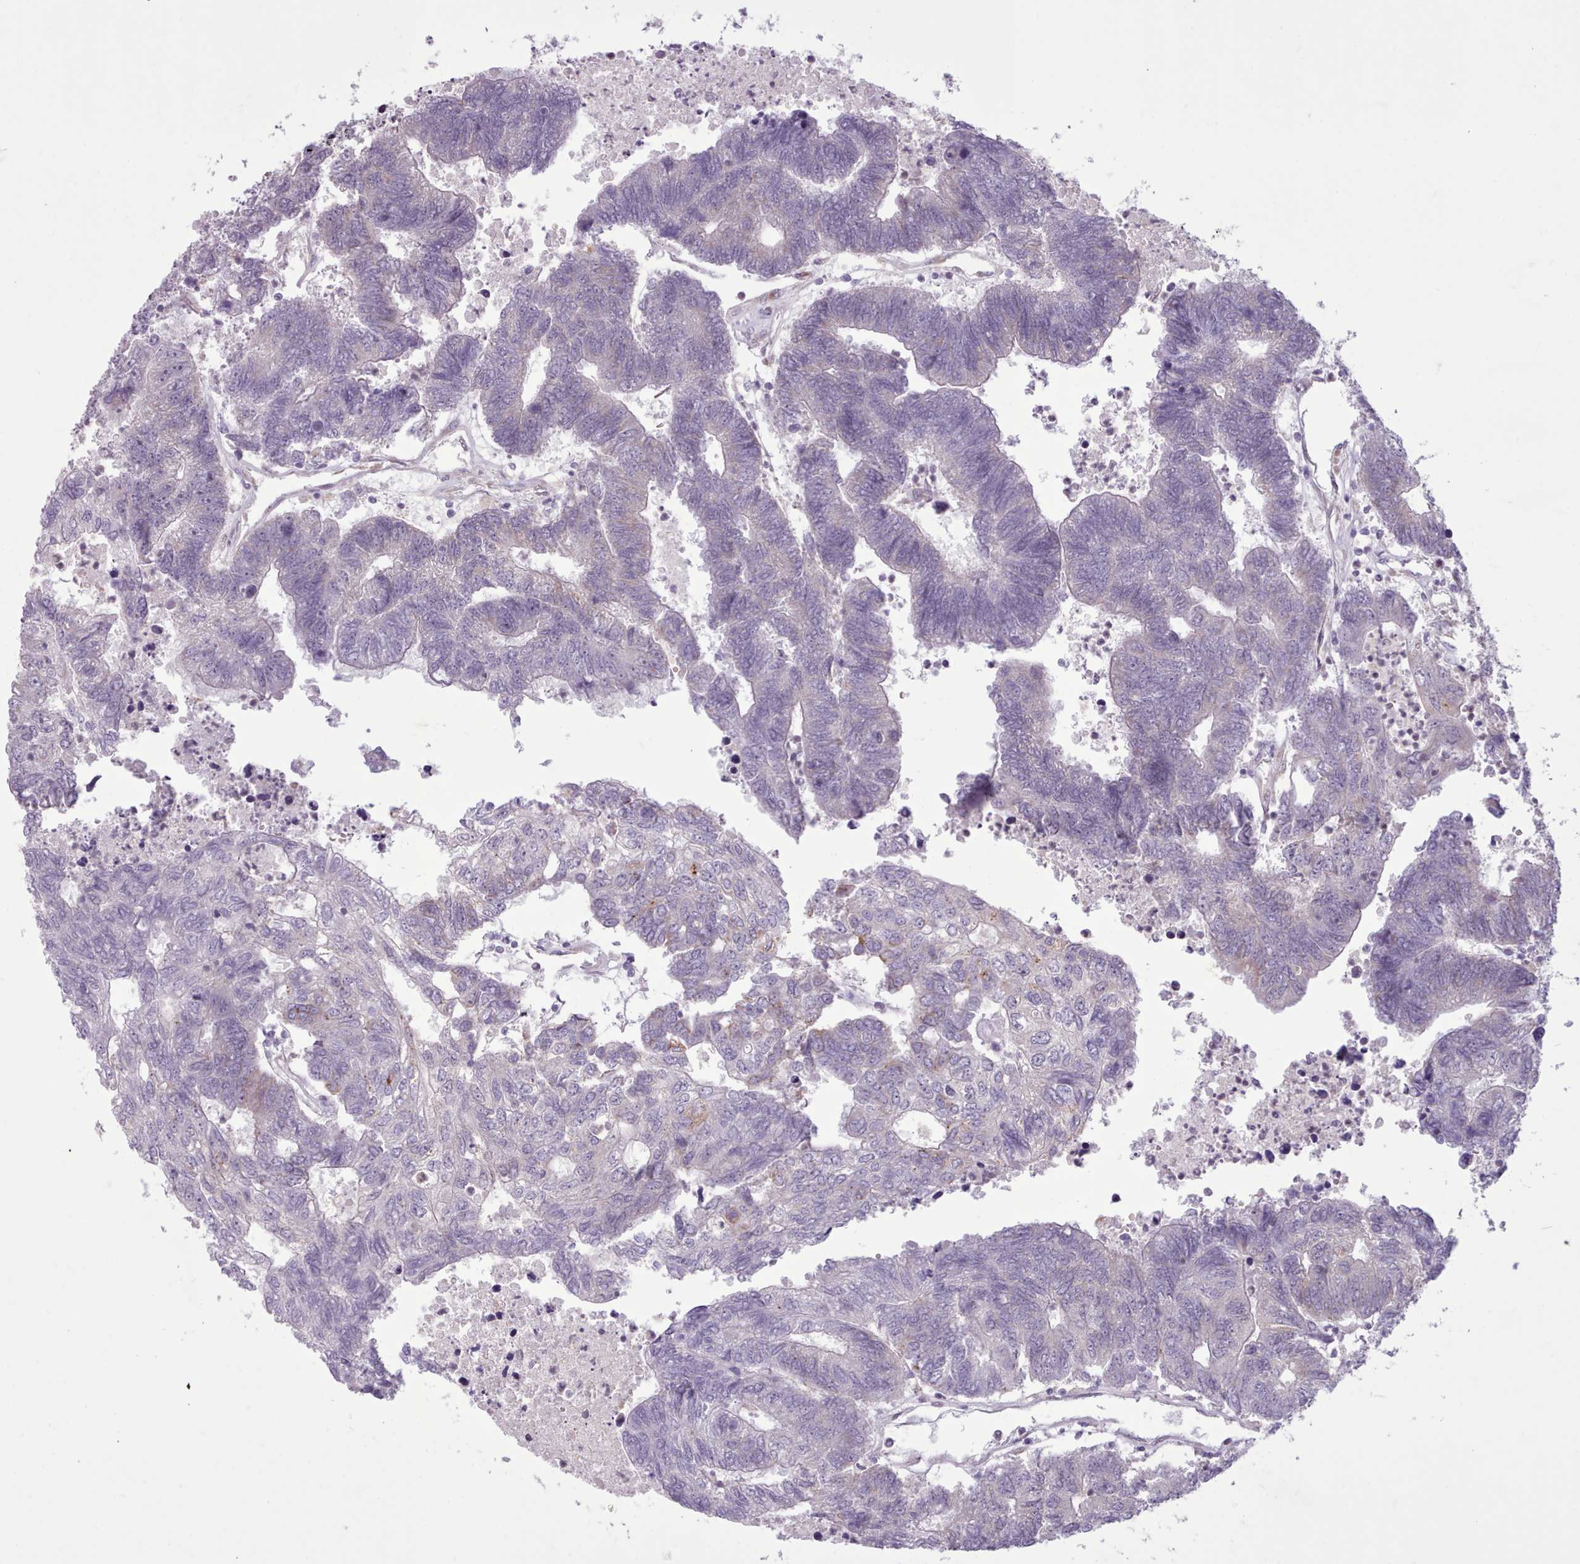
{"staining": {"intensity": "negative", "quantity": "none", "location": "none"}, "tissue": "colorectal cancer", "cell_type": "Tumor cells", "image_type": "cancer", "snomed": [{"axis": "morphology", "description": "Adenocarcinoma, NOS"}, {"axis": "topography", "description": "Colon"}], "caption": "Tumor cells are negative for brown protein staining in adenocarcinoma (colorectal).", "gene": "SLURP1", "patient": {"sex": "female", "age": 48}}